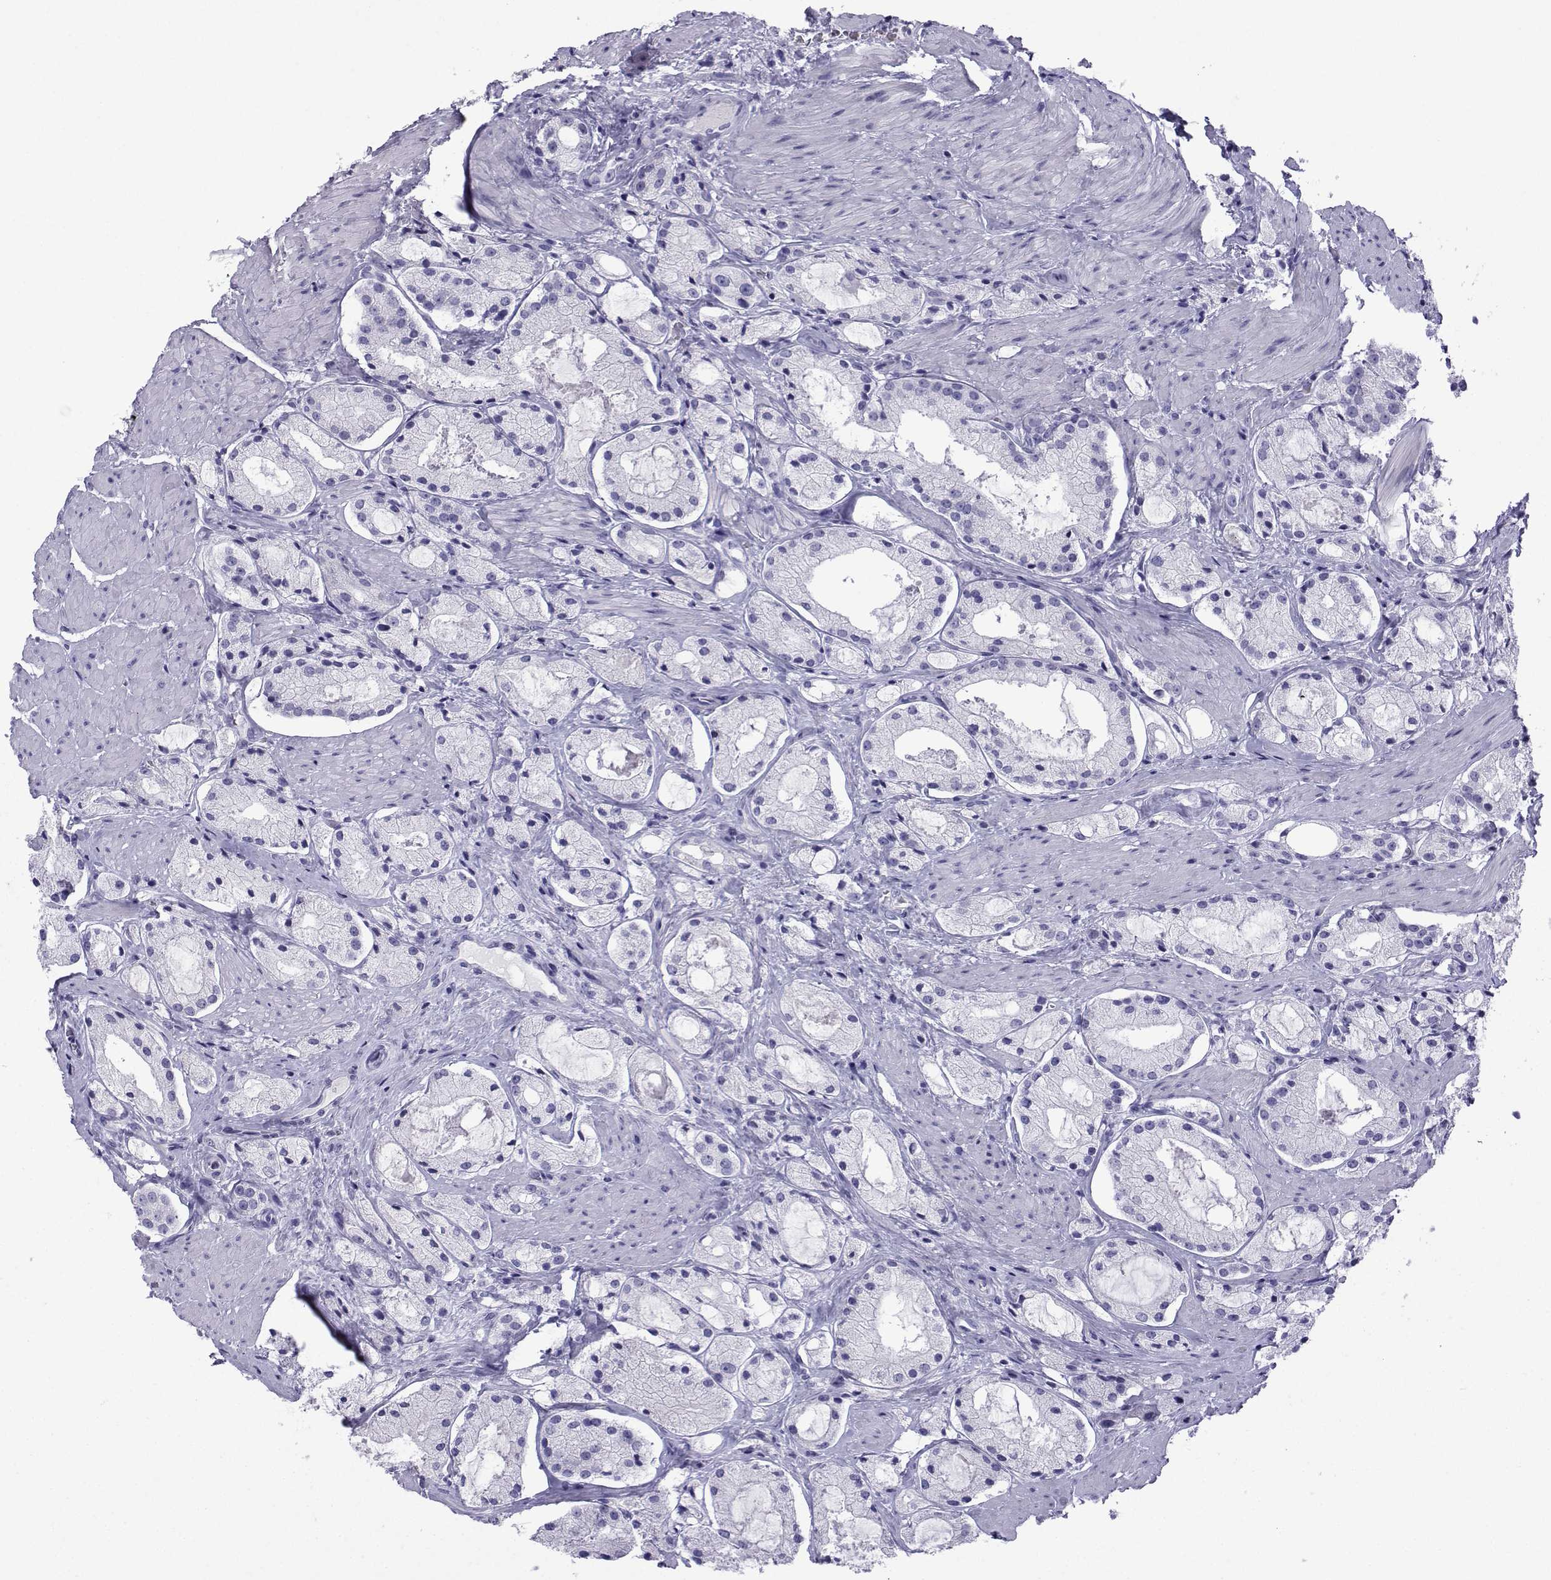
{"staining": {"intensity": "negative", "quantity": "none", "location": "none"}, "tissue": "prostate cancer", "cell_type": "Tumor cells", "image_type": "cancer", "snomed": [{"axis": "morphology", "description": "Adenocarcinoma, NOS"}, {"axis": "morphology", "description": "Adenocarcinoma, High grade"}, {"axis": "topography", "description": "Prostate"}], "caption": "IHC image of neoplastic tissue: human high-grade adenocarcinoma (prostate) stained with DAB (3,3'-diaminobenzidine) exhibits no significant protein expression in tumor cells.", "gene": "TRIM46", "patient": {"sex": "male", "age": 64}}